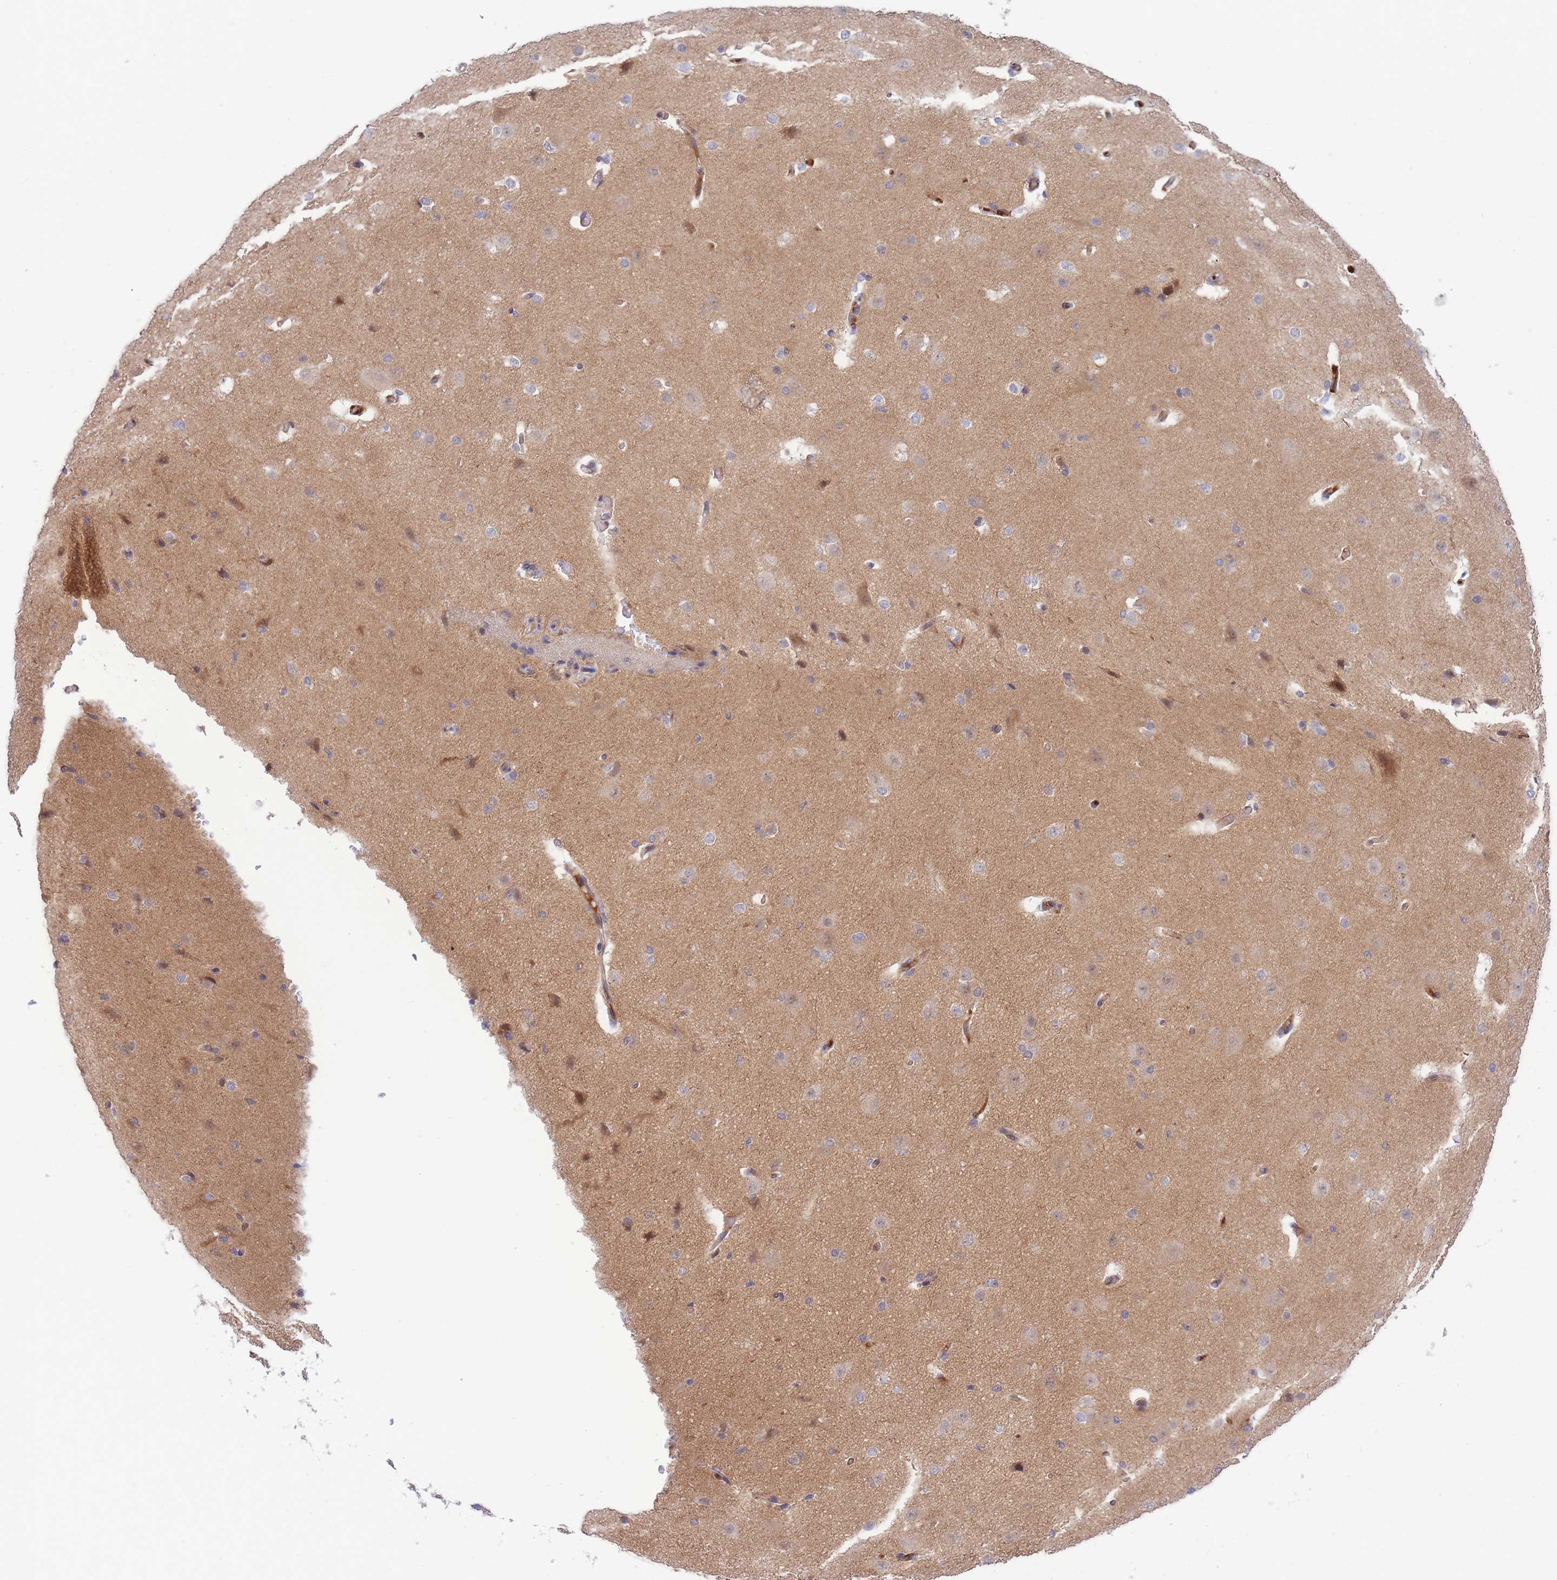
{"staining": {"intensity": "moderate", "quantity": ">75%", "location": "cytoplasmic/membranous"}, "tissue": "cerebral cortex", "cell_type": "Endothelial cells", "image_type": "normal", "snomed": [{"axis": "morphology", "description": "Normal tissue, NOS"}, {"axis": "morphology", "description": "Inflammation, NOS"}, {"axis": "topography", "description": "Cerebral cortex"}], "caption": "IHC image of normal cerebral cortex: human cerebral cortex stained using immunohistochemistry (IHC) shows medium levels of moderate protein expression localized specifically in the cytoplasmic/membranous of endothelial cells, appearing as a cytoplasmic/membranous brown color.", "gene": "APOL4", "patient": {"sex": "male", "age": 6}}